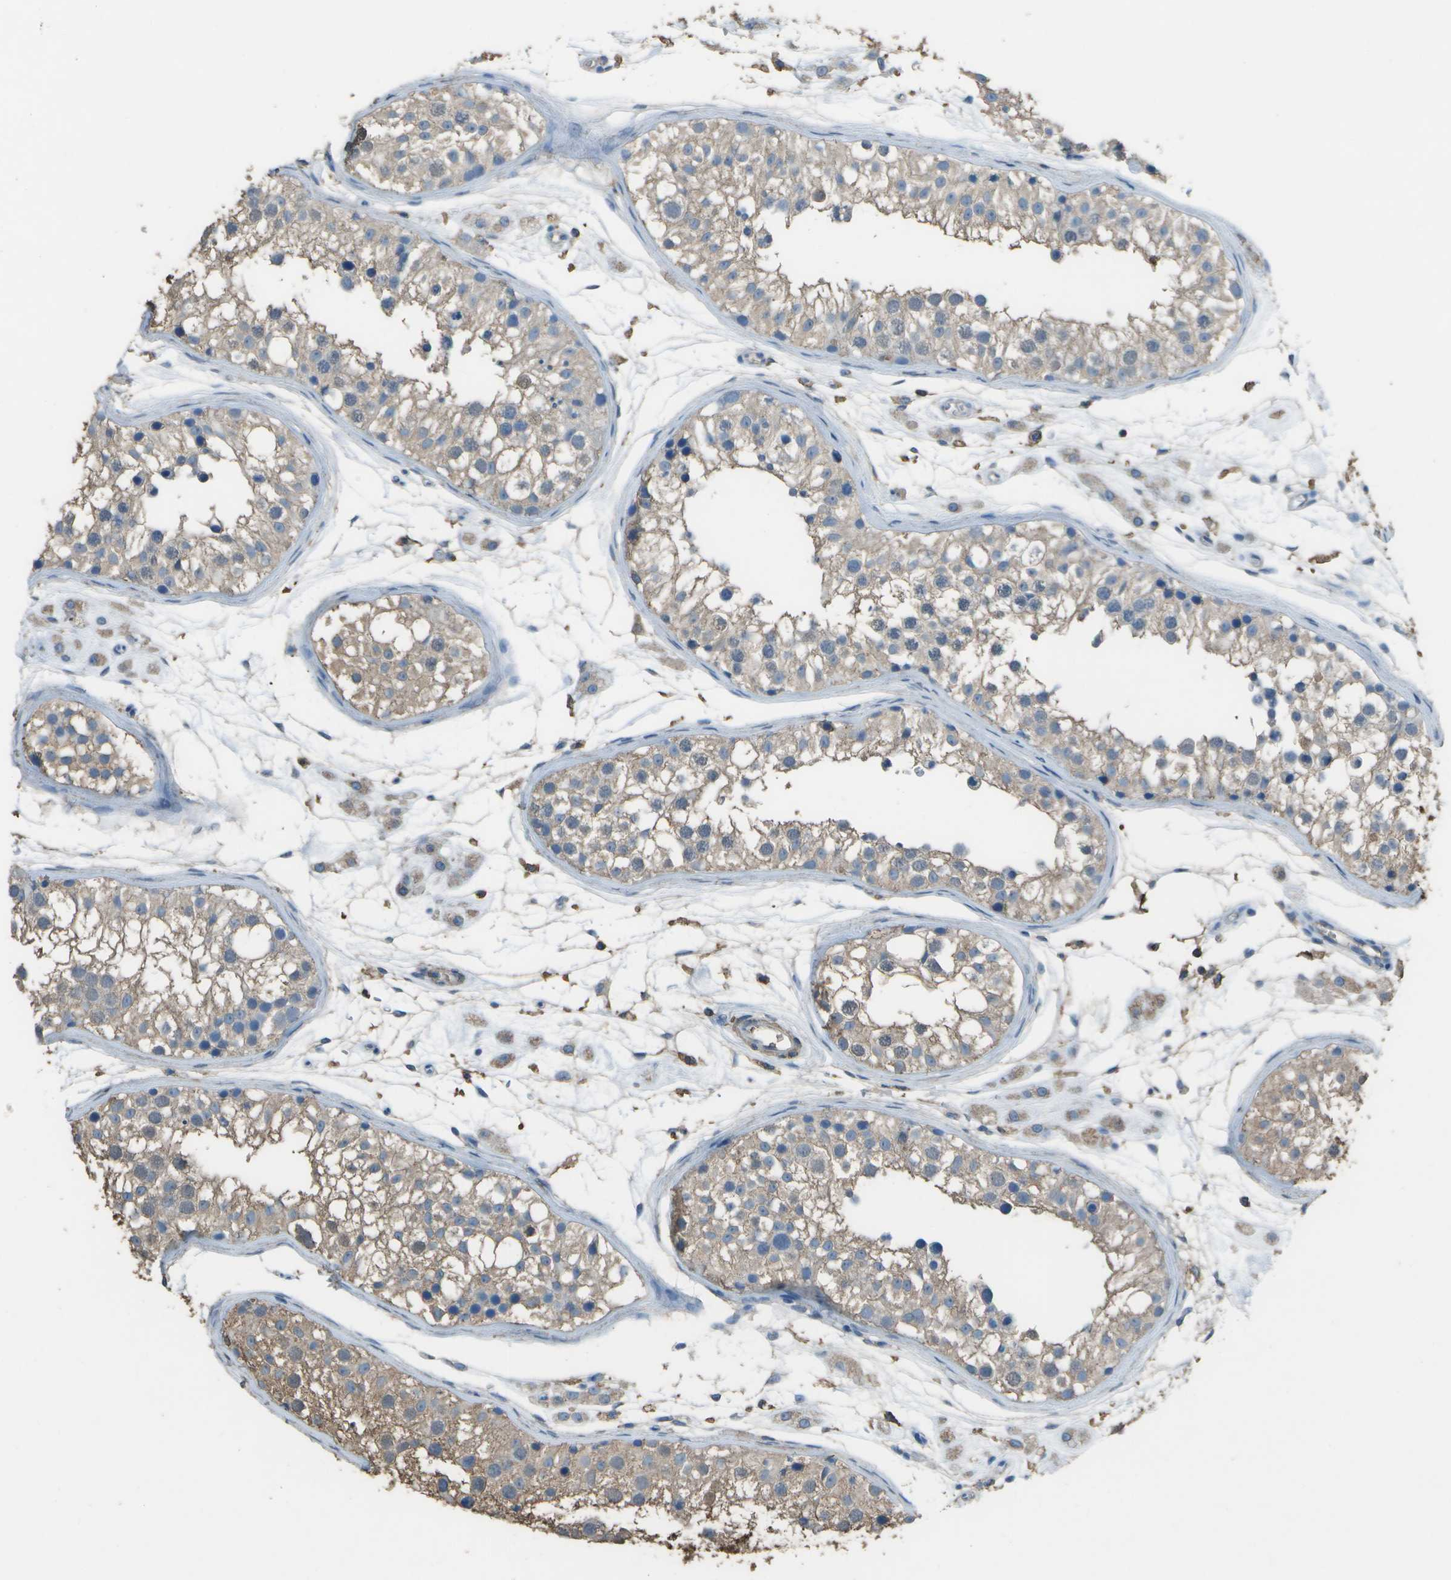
{"staining": {"intensity": "weak", "quantity": ">75%", "location": "cytoplasmic/membranous"}, "tissue": "testis", "cell_type": "Cells in seminiferous ducts", "image_type": "normal", "snomed": [{"axis": "morphology", "description": "Normal tissue, NOS"}, {"axis": "morphology", "description": "Adenocarcinoma, metastatic, NOS"}, {"axis": "topography", "description": "Testis"}], "caption": "Immunohistochemistry histopathology image of benign human testis stained for a protein (brown), which reveals low levels of weak cytoplasmic/membranous expression in about >75% of cells in seminiferous ducts.", "gene": "CYP4F11", "patient": {"sex": "male", "age": 26}}